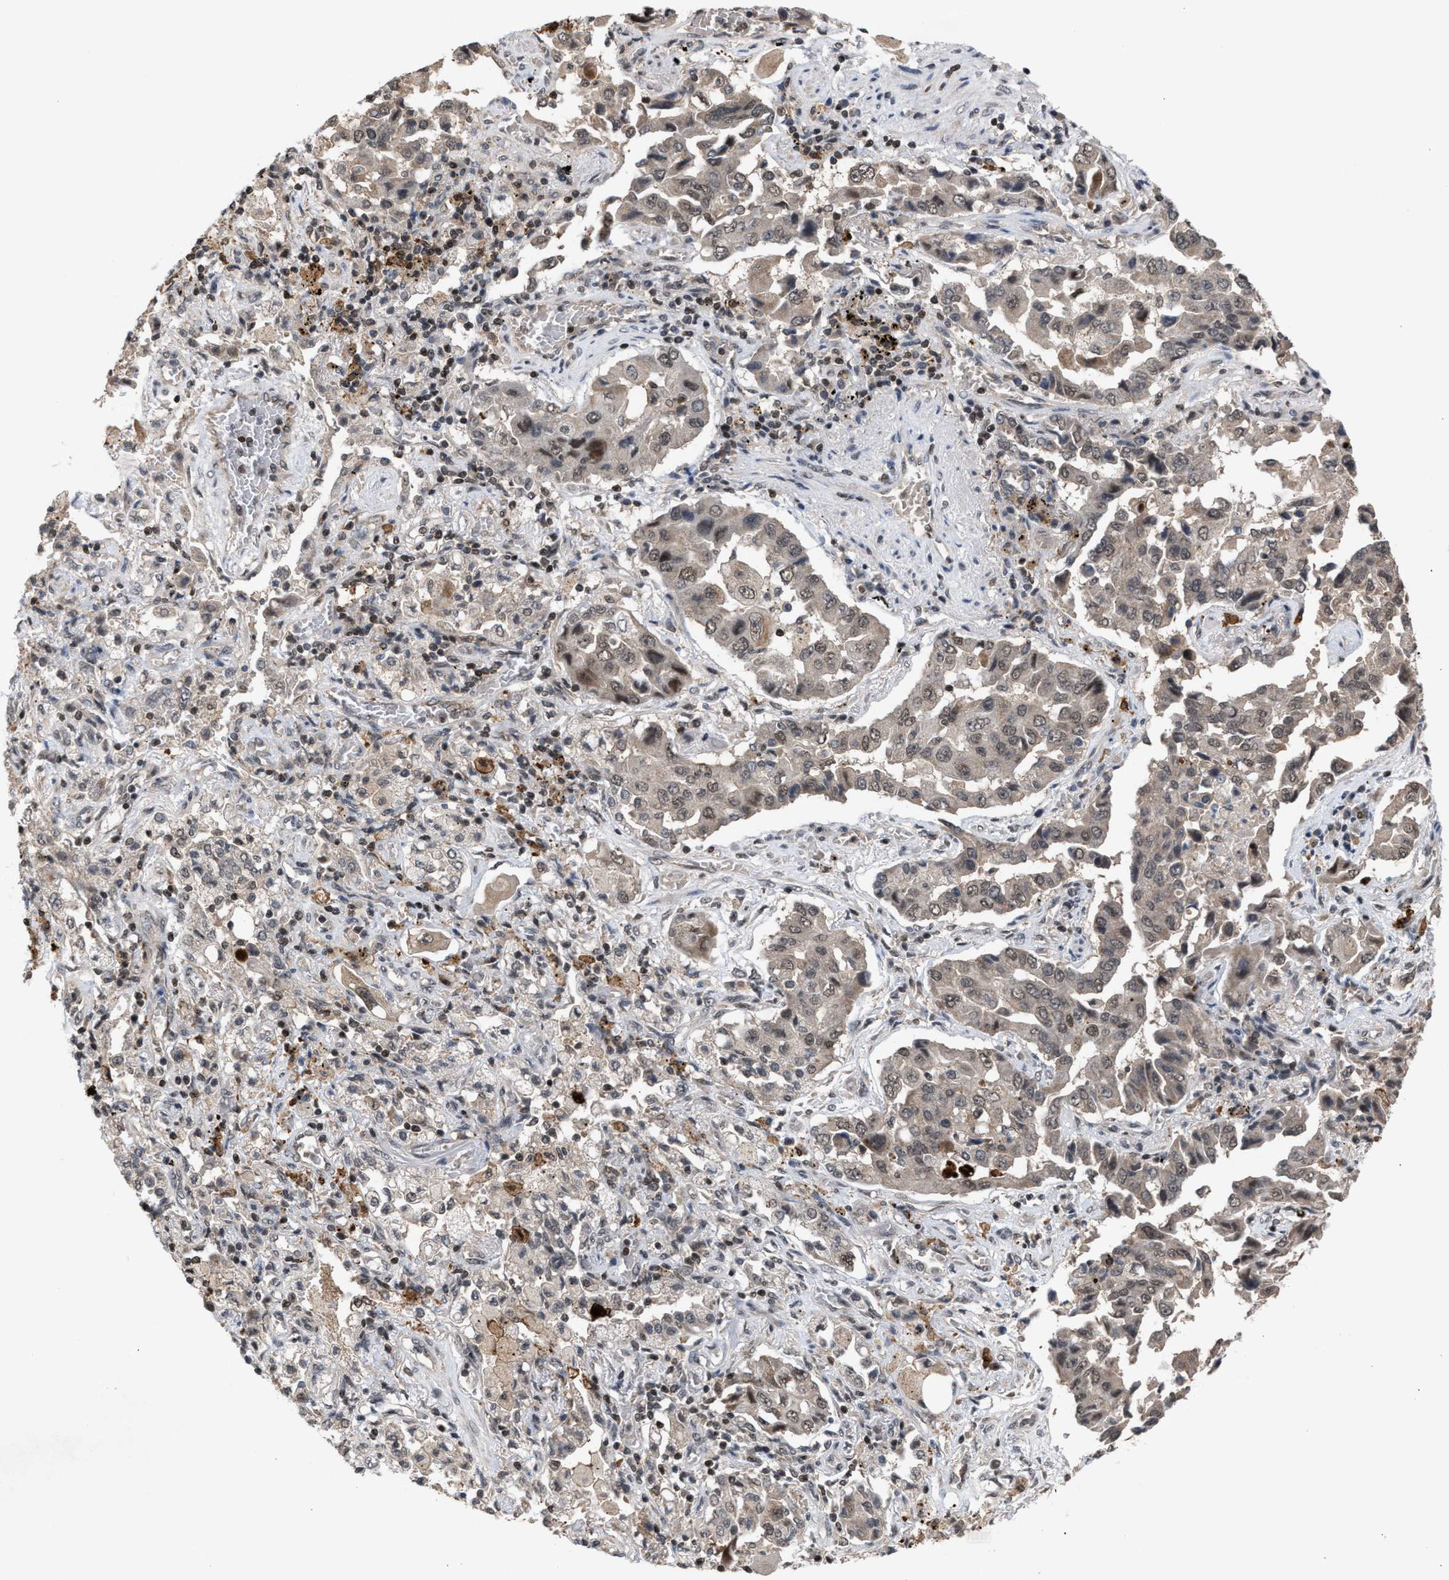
{"staining": {"intensity": "weak", "quantity": "<25%", "location": "nuclear"}, "tissue": "lung cancer", "cell_type": "Tumor cells", "image_type": "cancer", "snomed": [{"axis": "morphology", "description": "Adenocarcinoma, NOS"}, {"axis": "topography", "description": "Lung"}], "caption": "Immunohistochemistry (IHC) of lung adenocarcinoma exhibits no positivity in tumor cells.", "gene": "C9orf78", "patient": {"sex": "female", "age": 65}}